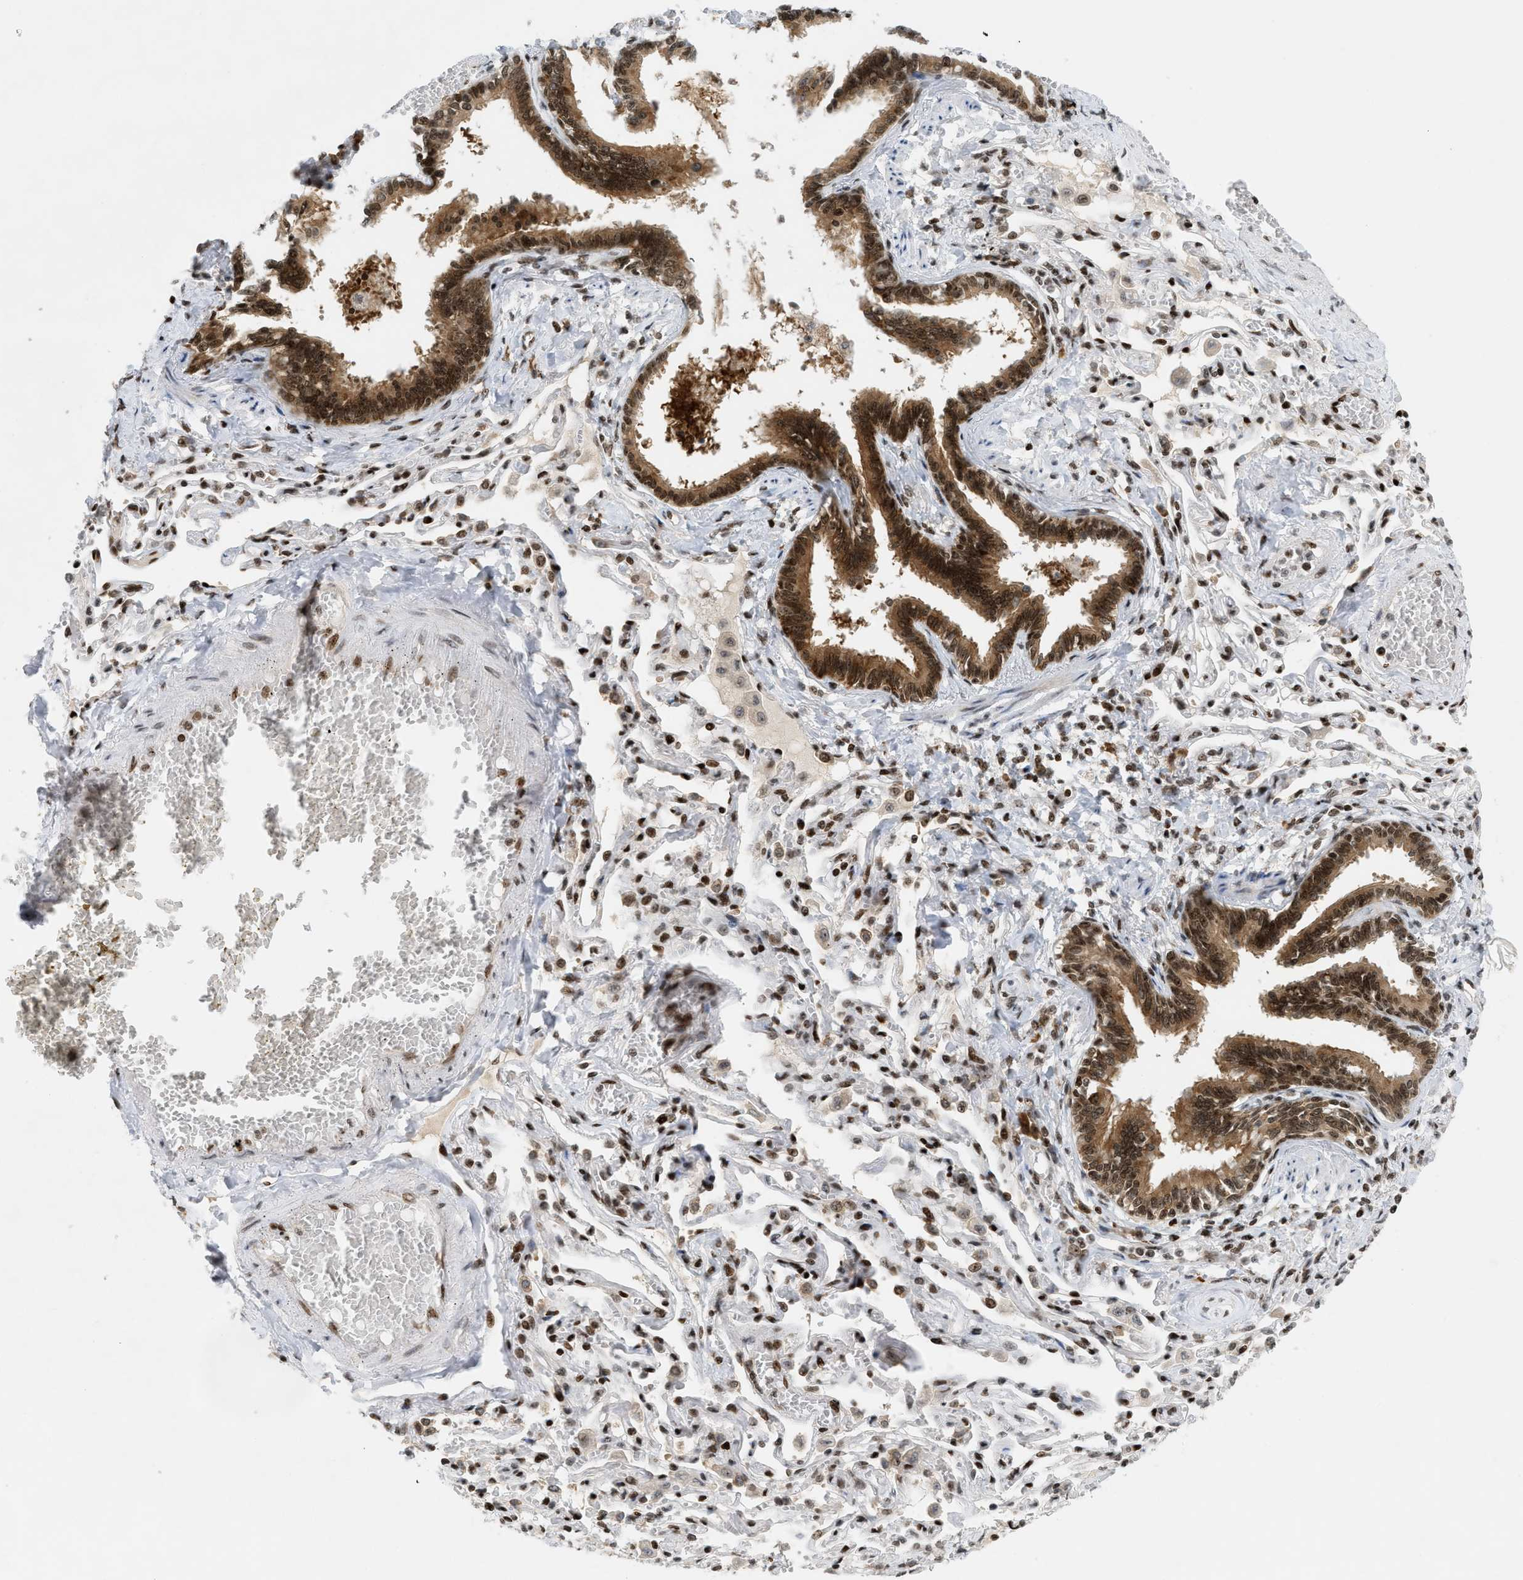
{"staining": {"intensity": "strong", "quantity": ">75%", "location": "cytoplasmic/membranous,nuclear"}, "tissue": "bronchus", "cell_type": "Respiratory epithelial cells", "image_type": "normal", "snomed": [{"axis": "morphology", "description": "Normal tissue, NOS"}, {"axis": "morphology", "description": "Inflammation, NOS"}, {"axis": "topography", "description": "Cartilage tissue"}, {"axis": "topography", "description": "Lung"}], "caption": "Immunohistochemical staining of benign bronchus displays high levels of strong cytoplasmic/membranous,nuclear expression in about >75% of respiratory epithelial cells.", "gene": "ZNF22", "patient": {"sex": "male", "age": 71}}